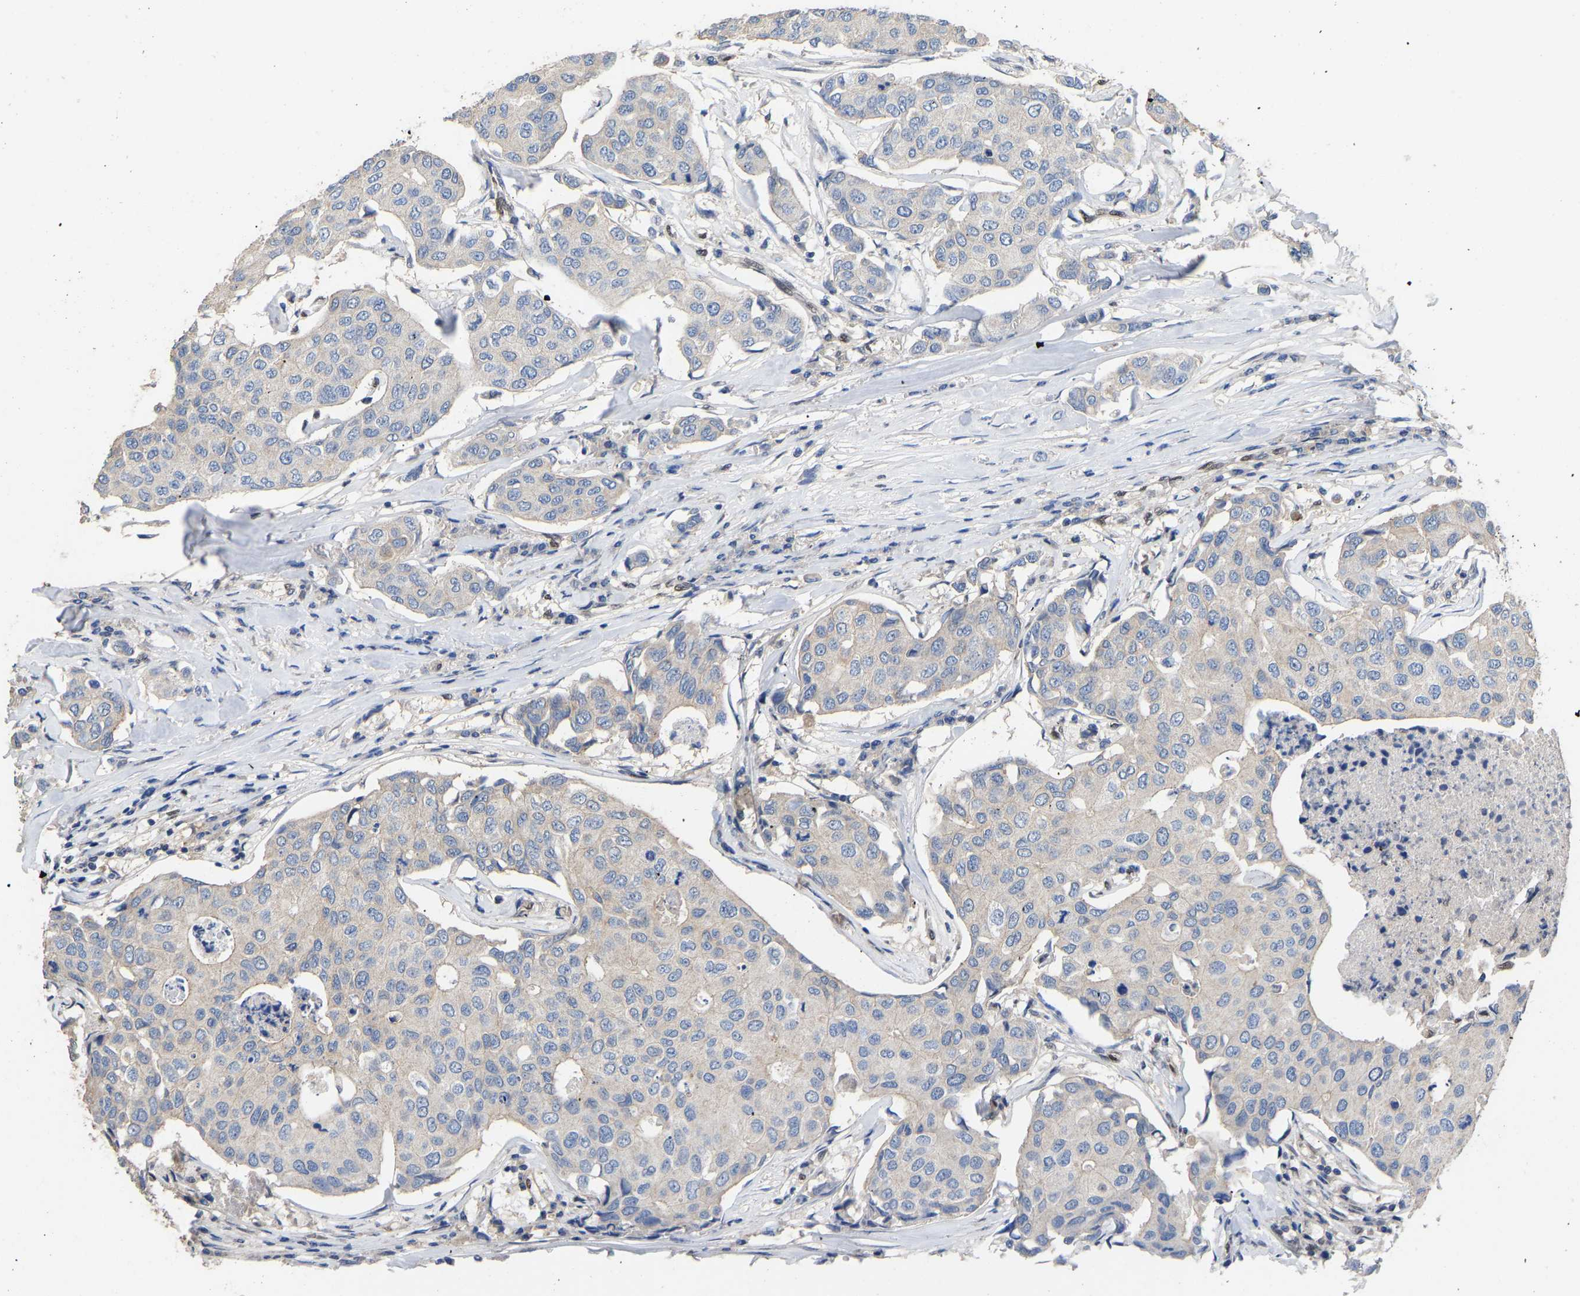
{"staining": {"intensity": "weak", "quantity": "25%-75%", "location": "cytoplasmic/membranous"}, "tissue": "breast cancer", "cell_type": "Tumor cells", "image_type": "cancer", "snomed": [{"axis": "morphology", "description": "Duct carcinoma"}, {"axis": "topography", "description": "Breast"}], "caption": "DAB immunohistochemical staining of infiltrating ductal carcinoma (breast) displays weak cytoplasmic/membranous protein staining in approximately 25%-75% of tumor cells.", "gene": "QKI", "patient": {"sex": "female", "age": 80}}